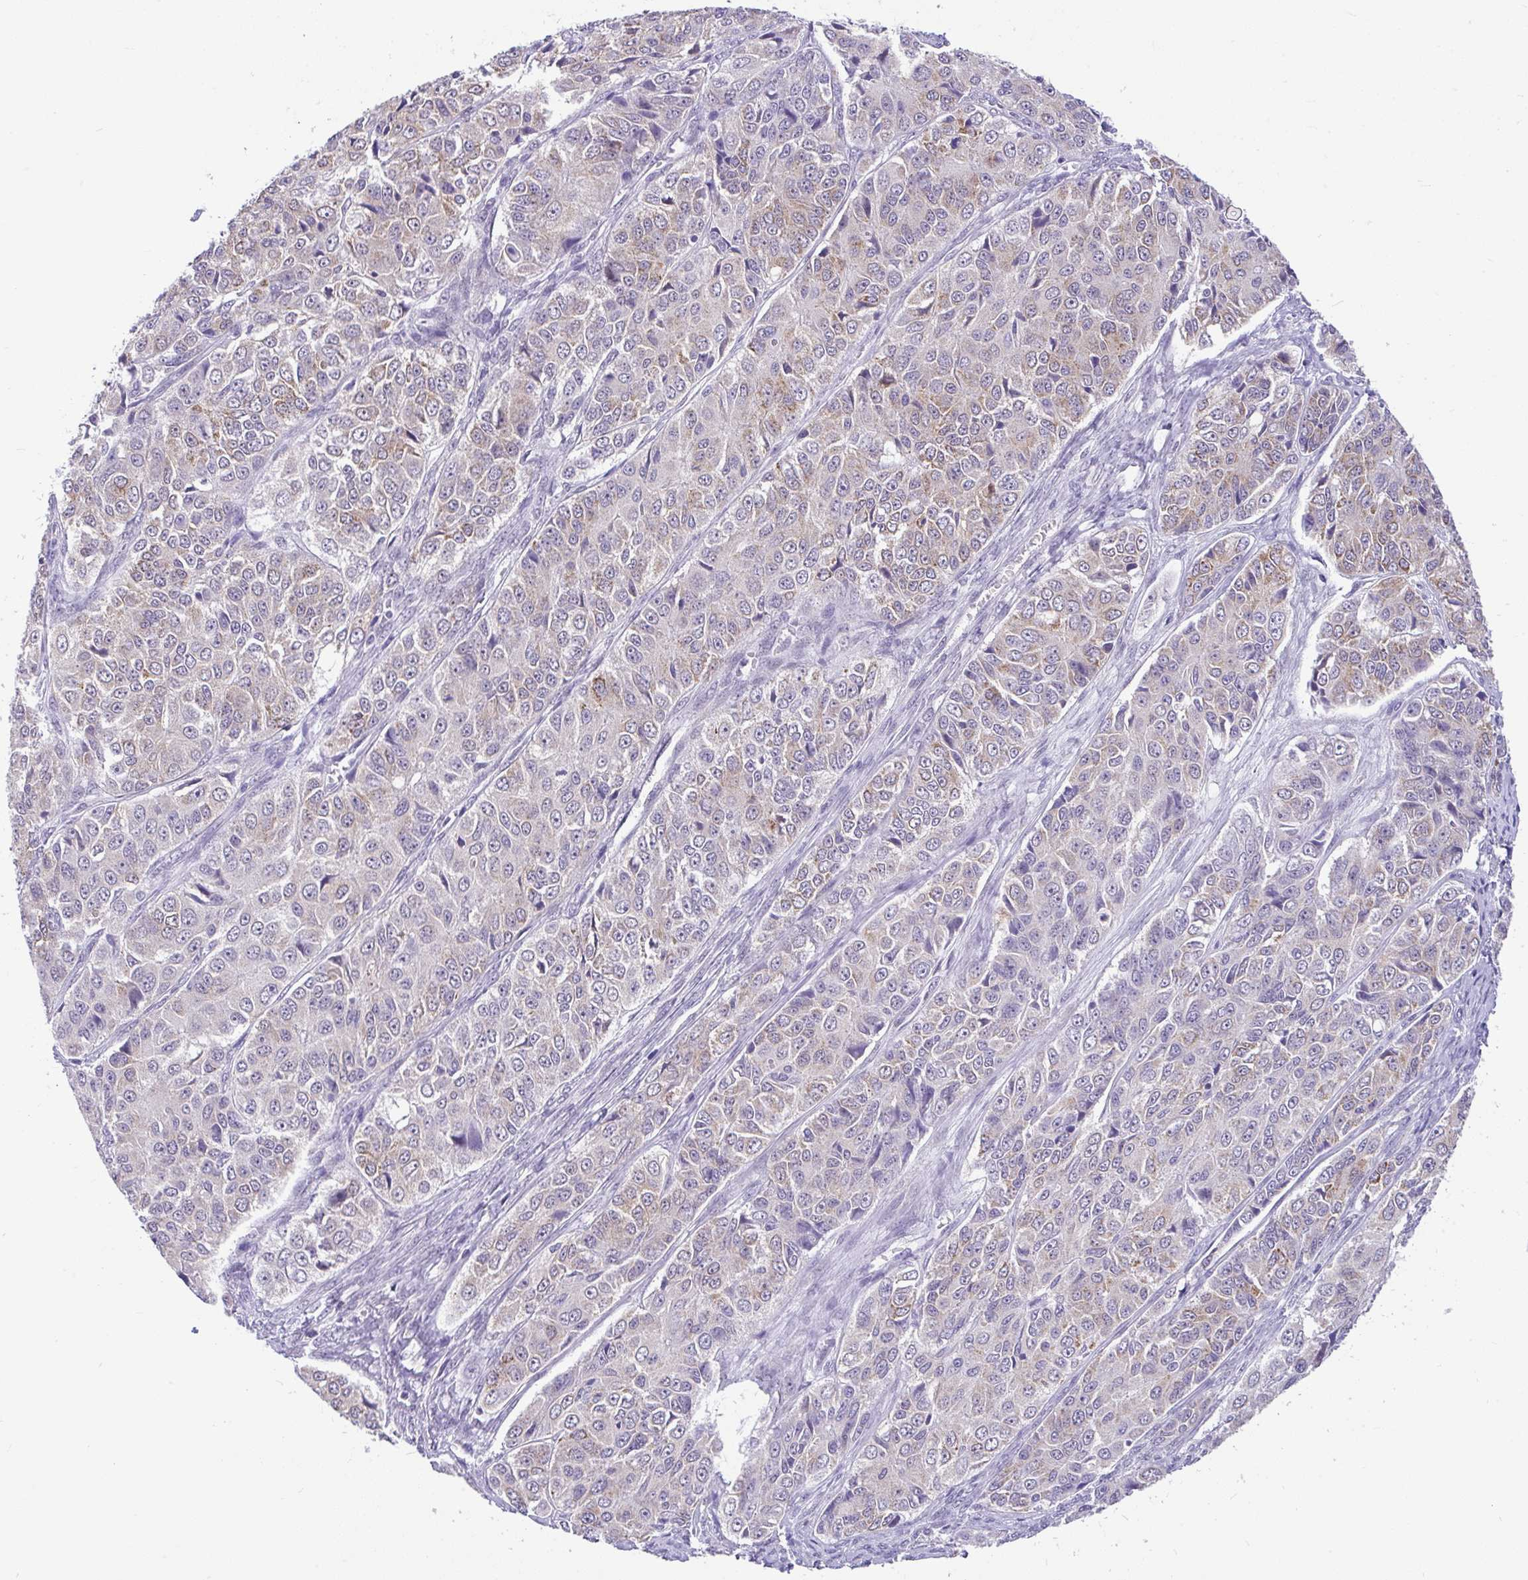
{"staining": {"intensity": "weak", "quantity": "<25%", "location": "cytoplasmic/membranous"}, "tissue": "ovarian cancer", "cell_type": "Tumor cells", "image_type": "cancer", "snomed": [{"axis": "morphology", "description": "Carcinoma, endometroid"}, {"axis": "topography", "description": "Ovary"}], "caption": "Immunohistochemical staining of human ovarian endometroid carcinoma exhibits no significant staining in tumor cells.", "gene": "PYCR2", "patient": {"sex": "female", "age": 51}}